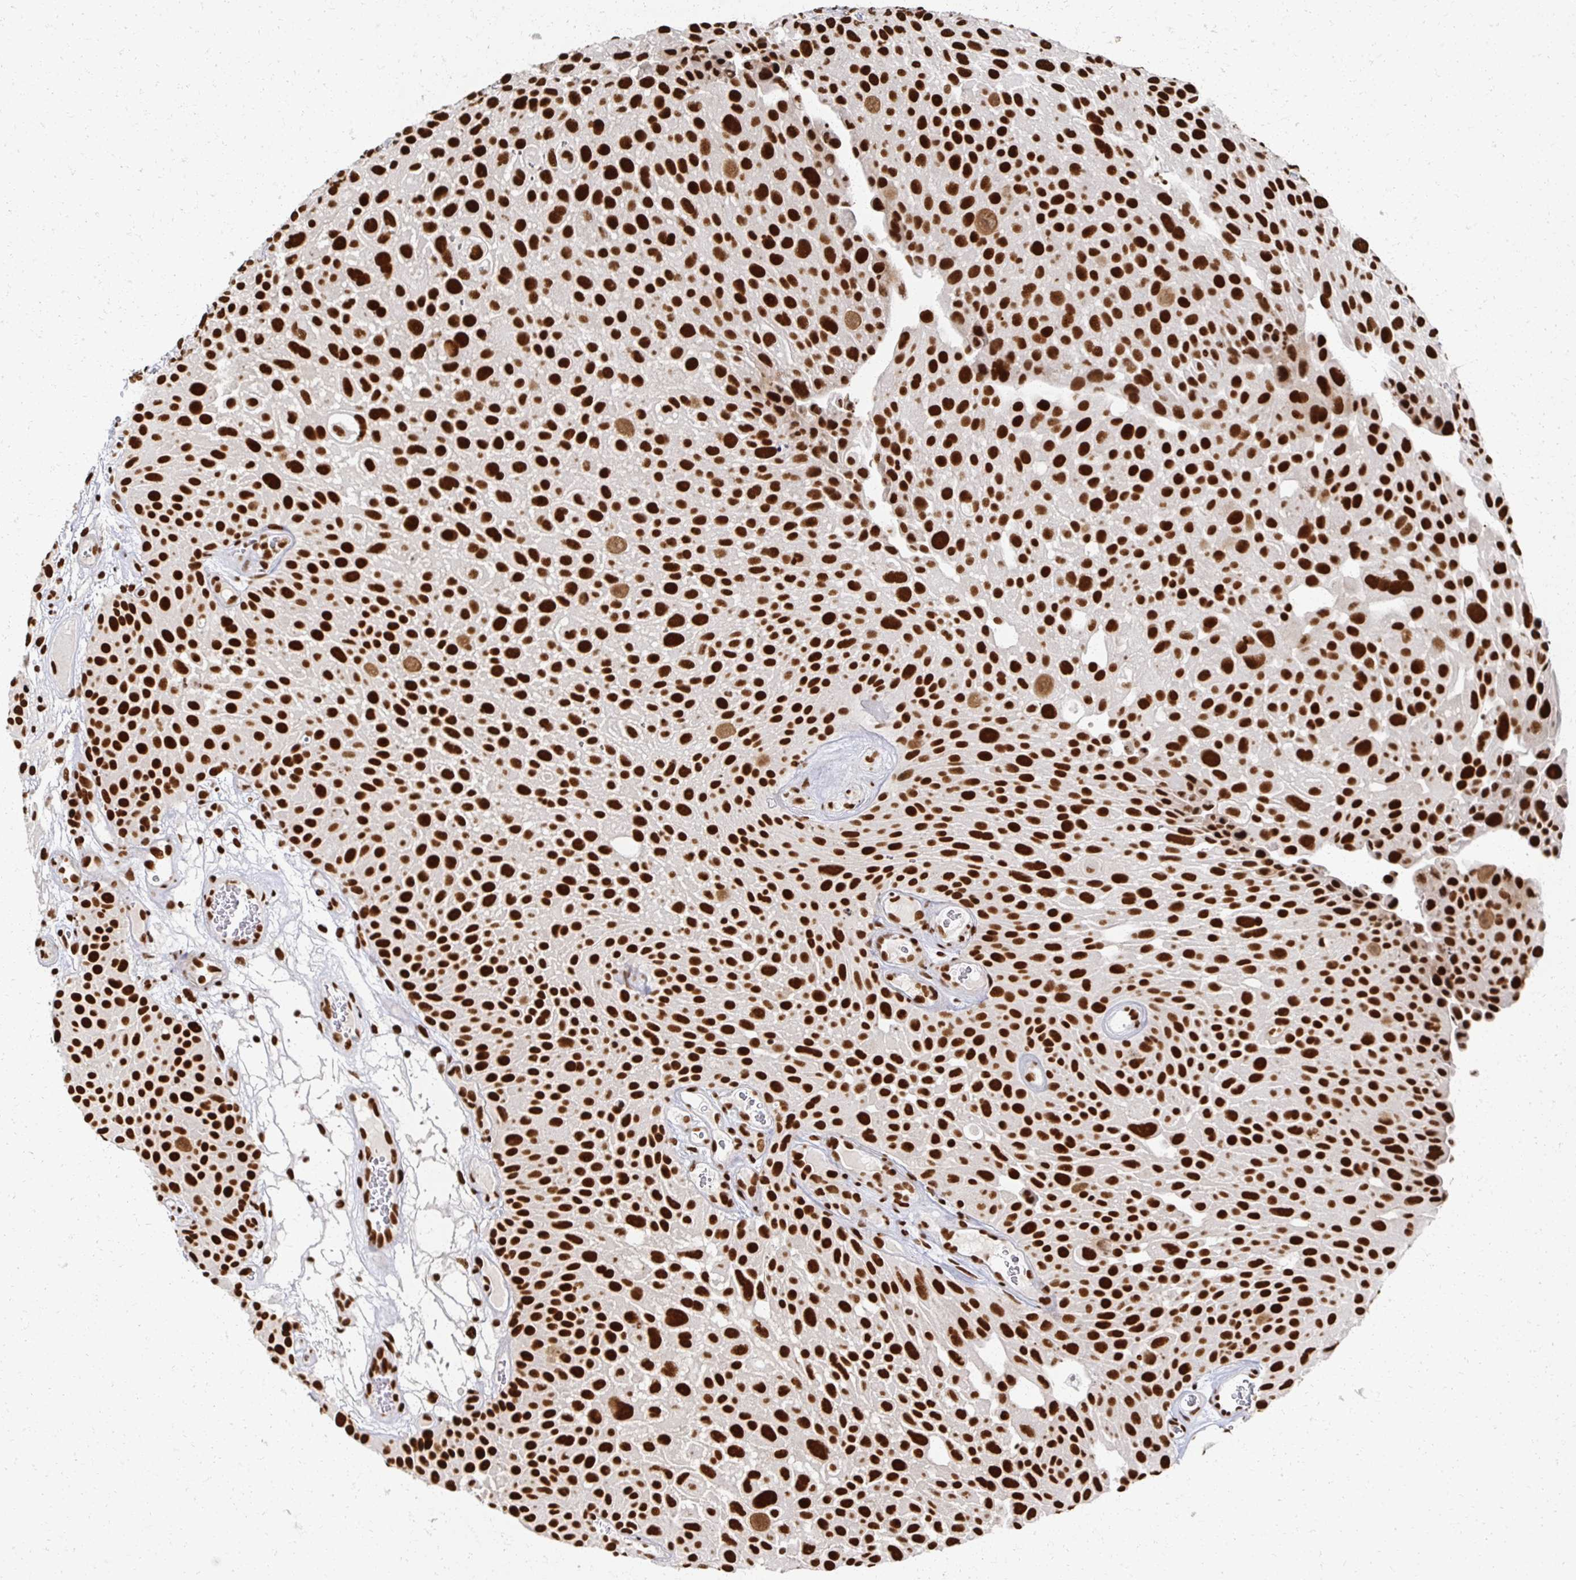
{"staining": {"intensity": "strong", "quantity": ">75%", "location": "nuclear"}, "tissue": "urothelial cancer", "cell_type": "Tumor cells", "image_type": "cancer", "snomed": [{"axis": "morphology", "description": "Urothelial carcinoma, Low grade"}, {"axis": "topography", "description": "Urinary bladder"}], "caption": "Immunohistochemistry (IHC) of human urothelial carcinoma (low-grade) reveals high levels of strong nuclear expression in approximately >75% of tumor cells.", "gene": "RBBP7", "patient": {"sex": "male", "age": 72}}